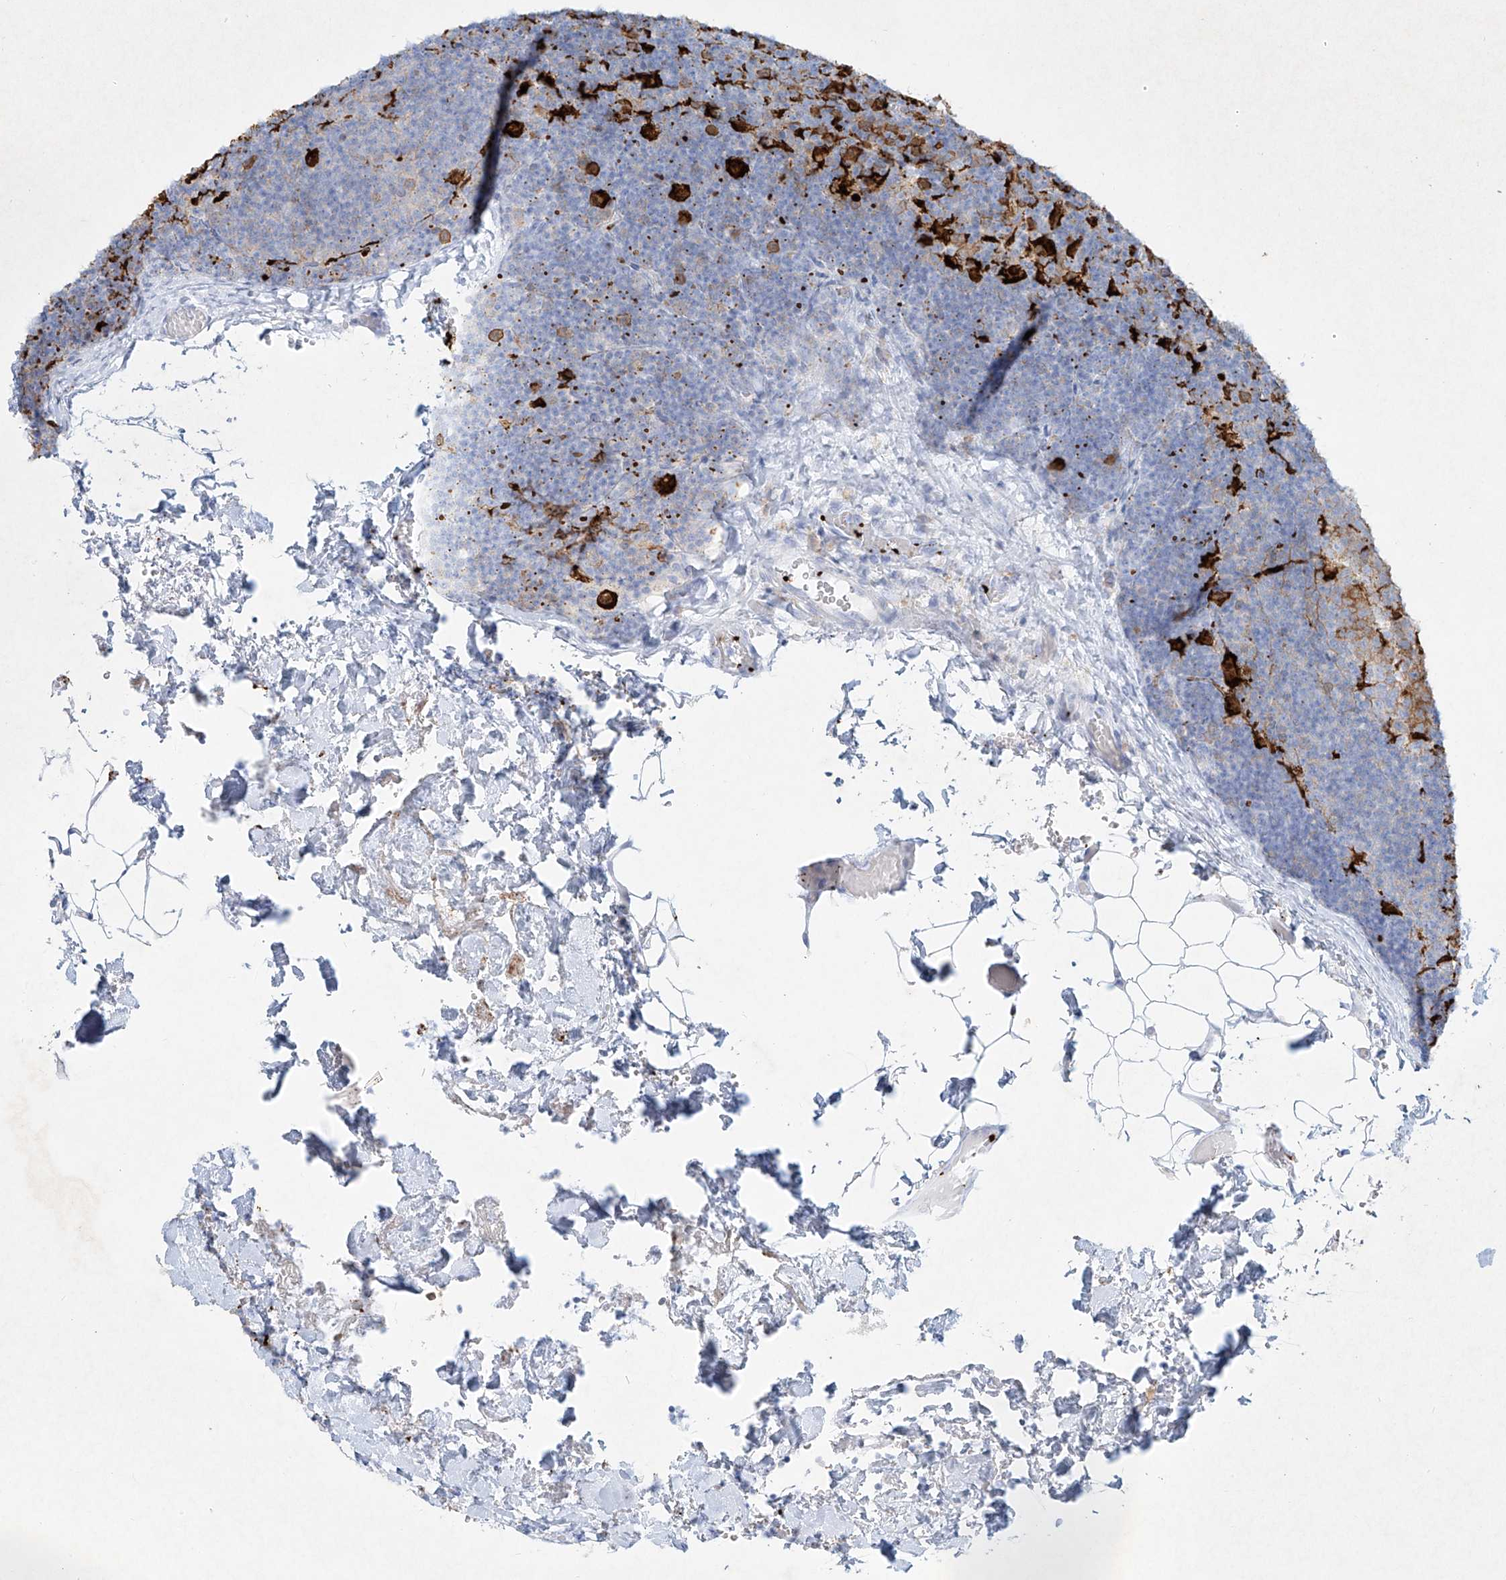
{"staining": {"intensity": "moderate", "quantity": "<25%", "location": "cytoplasmic/membranous"}, "tissue": "lymph node", "cell_type": "Germinal center cells", "image_type": "normal", "snomed": [{"axis": "morphology", "description": "Normal tissue, NOS"}, {"axis": "topography", "description": "Lymph node"}], "caption": "Immunohistochemical staining of unremarkable human lymph node reveals <25% levels of moderate cytoplasmic/membranous protein positivity in approximately <25% of germinal center cells.", "gene": "PLEK", "patient": {"sex": "female", "age": 22}}